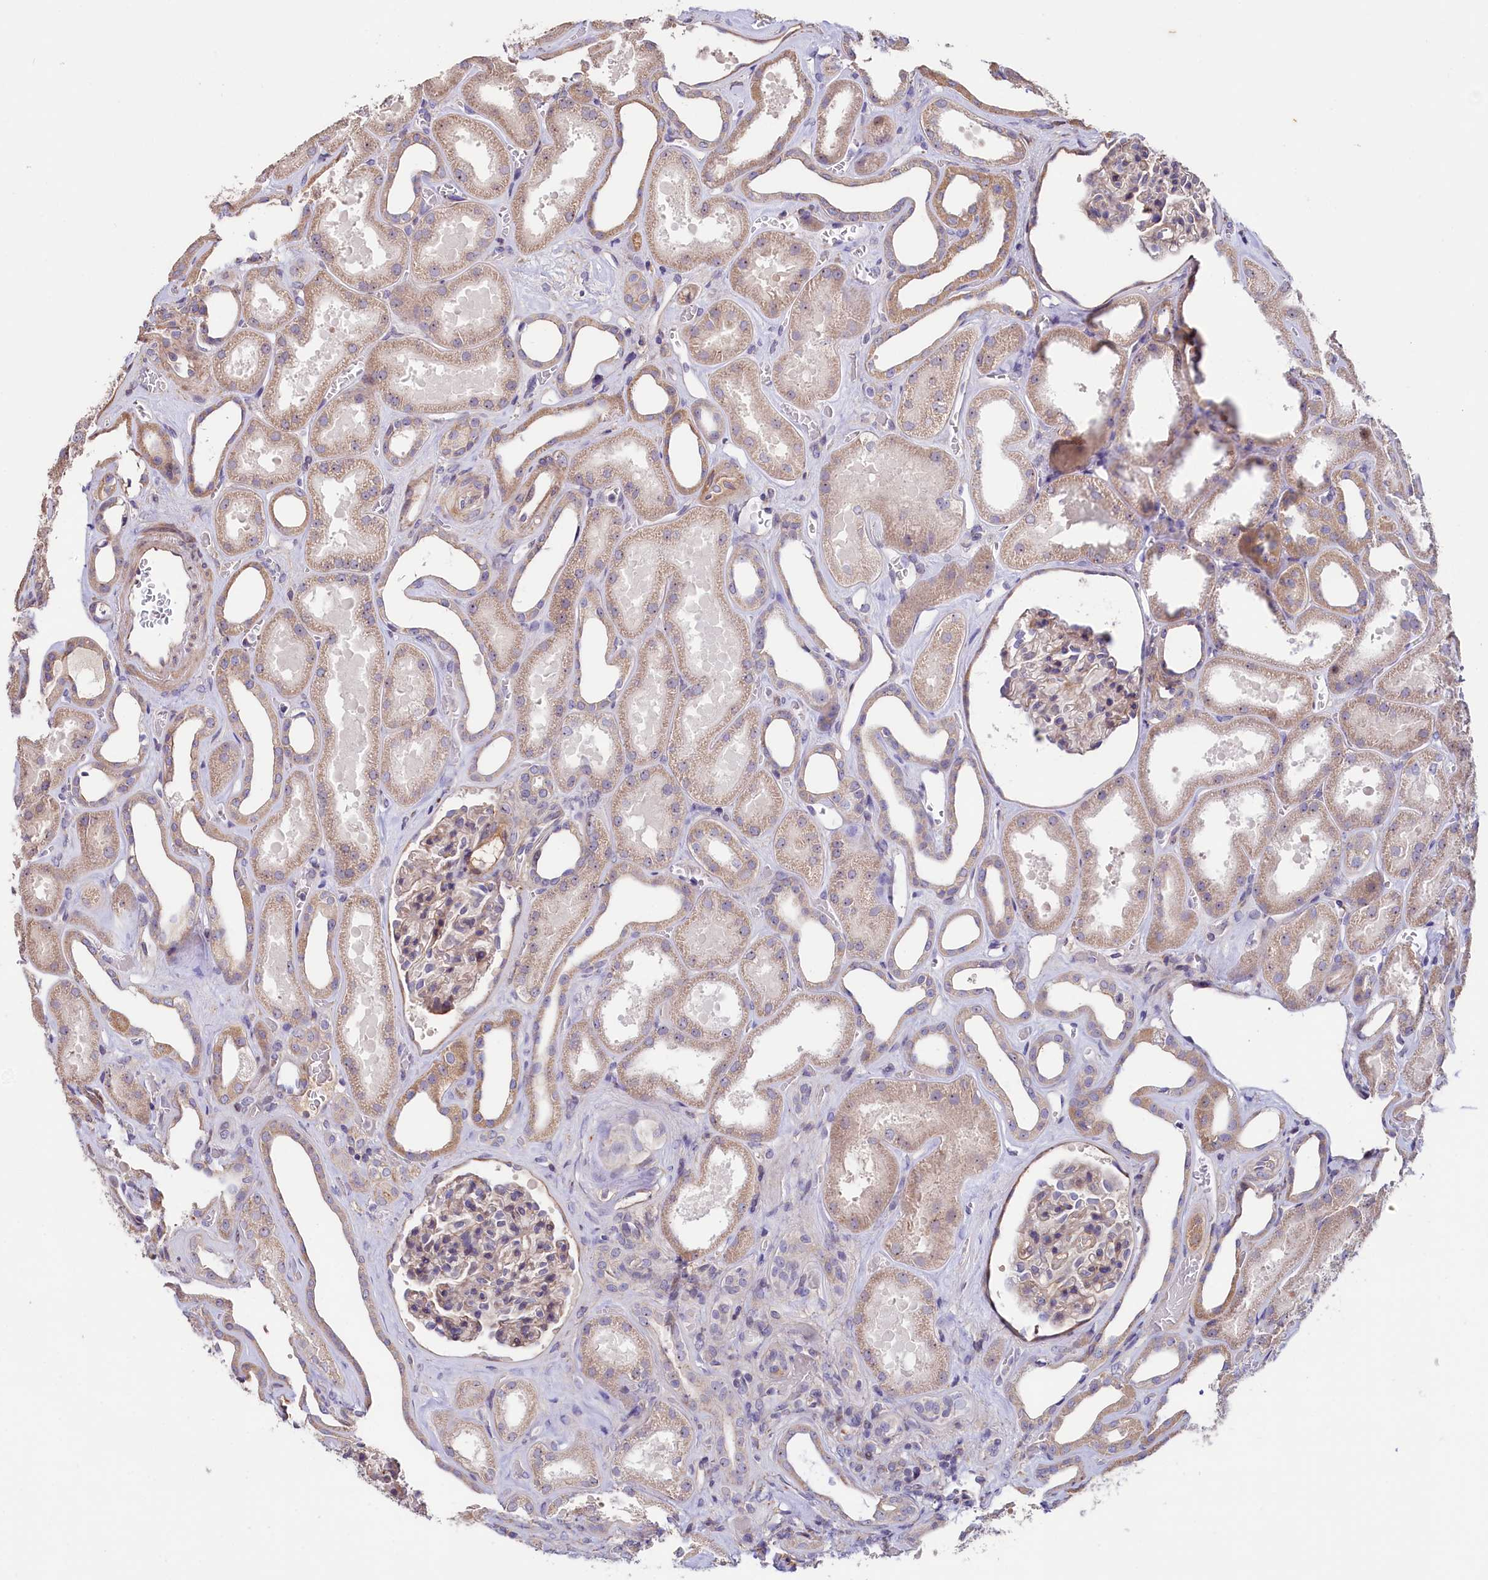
{"staining": {"intensity": "weak", "quantity": "25%-75%", "location": "cytoplasmic/membranous"}, "tissue": "kidney", "cell_type": "Cells in glomeruli", "image_type": "normal", "snomed": [{"axis": "morphology", "description": "Normal tissue, NOS"}, {"axis": "morphology", "description": "Adenocarcinoma, NOS"}, {"axis": "topography", "description": "Kidney"}], "caption": "IHC of normal human kidney shows low levels of weak cytoplasmic/membranous positivity in about 25%-75% of cells in glomeruli. Immunohistochemistry stains the protein of interest in brown and the nuclei are stained blue.", "gene": "RPUSD3", "patient": {"sex": "female", "age": 68}}